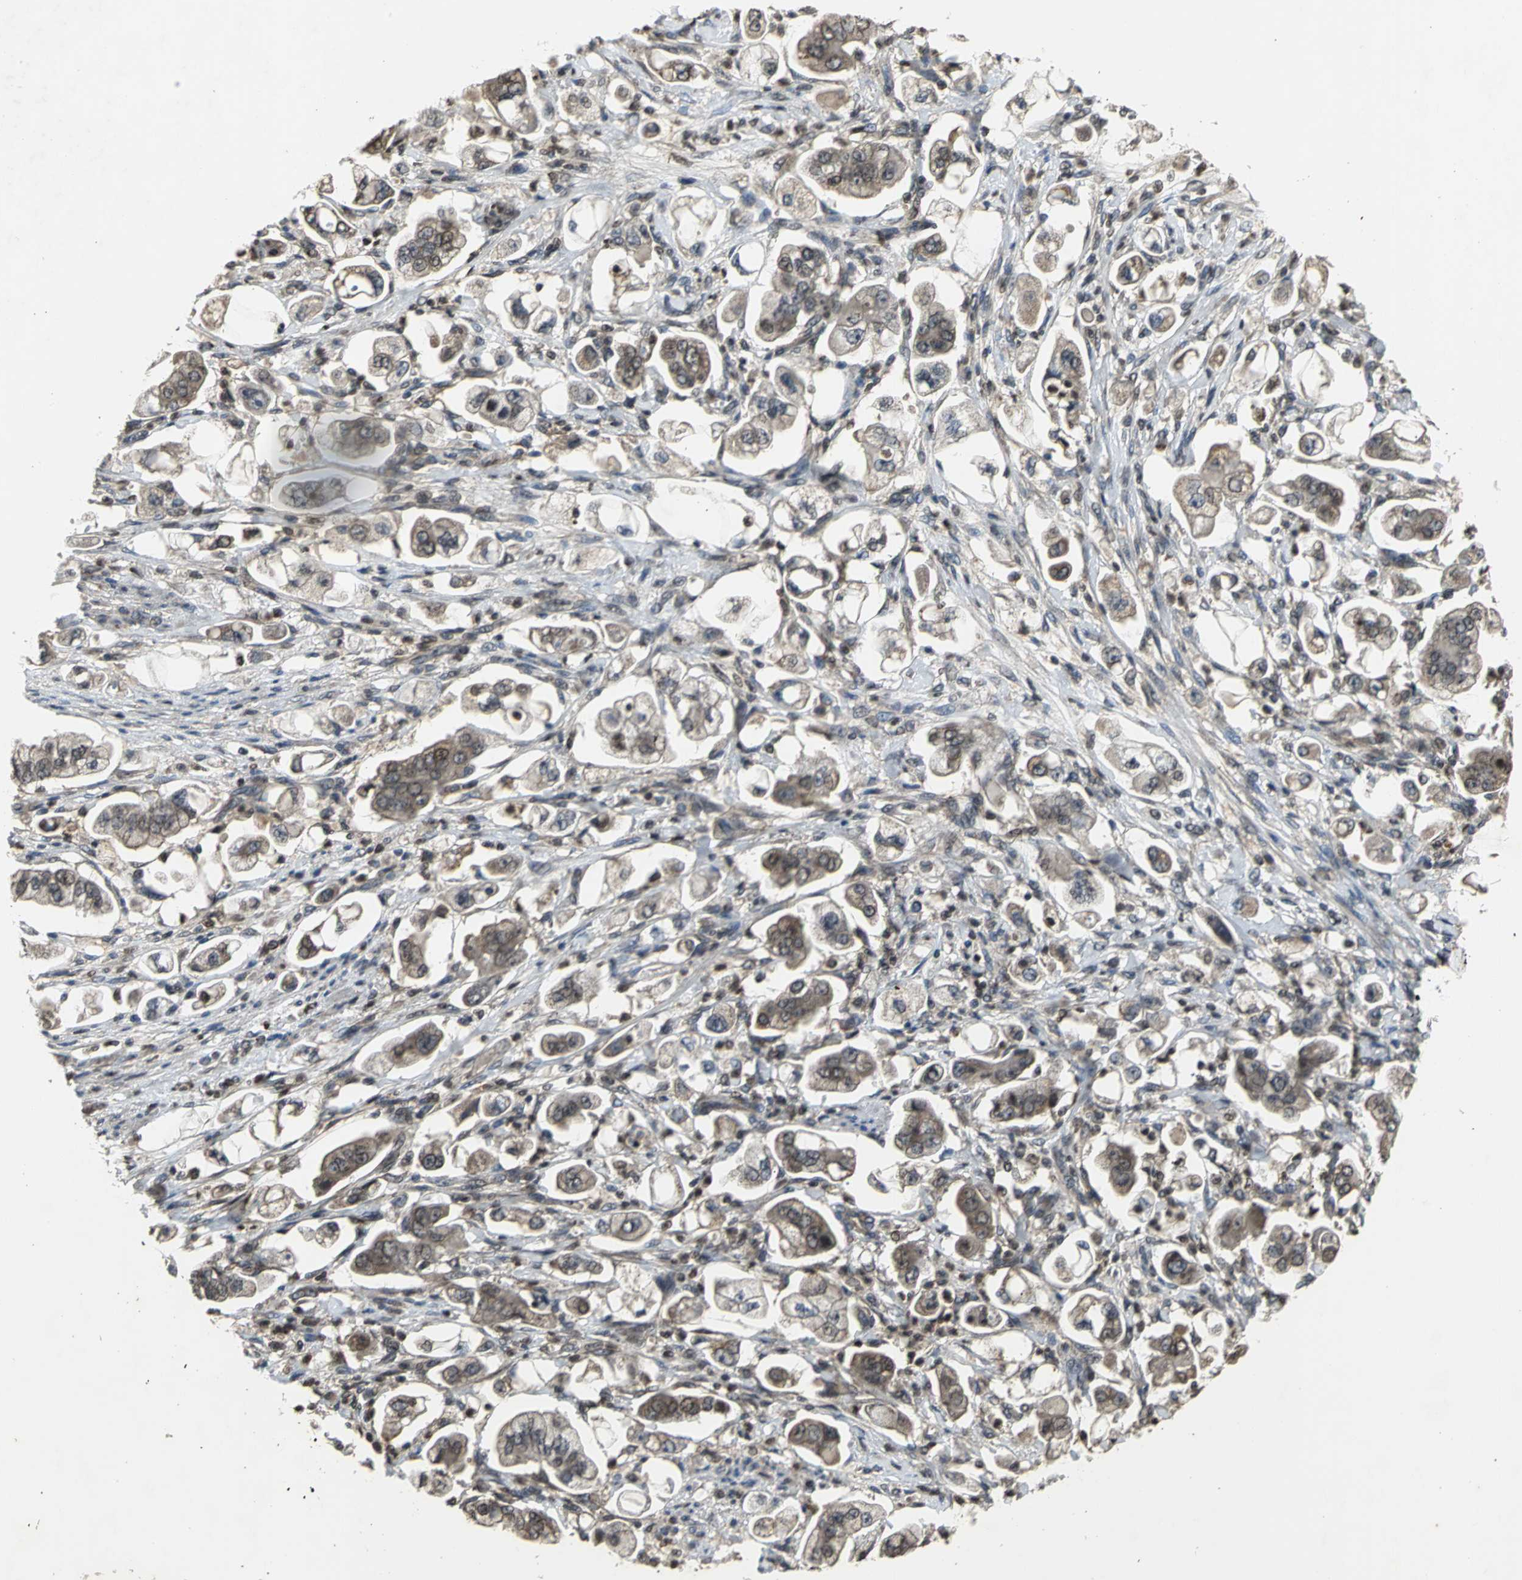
{"staining": {"intensity": "moderate", "quantity": ">75%", "location": "cytoplasmic/membranous,nuclear"}, "tissue": "stomach cancer", "cell_type": "Tumor cells", "image_type": "cancer", "snomed": [{"axis": "morphology", "description": "Adenocarcinoma, NOS"}, {"axis": "topography", "description": "Stomach"}], "caption": "The image exhibits a brown stain indicating the presence of a protein in the cytoplasmic/membranous and nuclear of tumor cells in adenocarcinoma (stomach).", "gene": "AHR", "patient": {"sex": "male", "age": 62}}